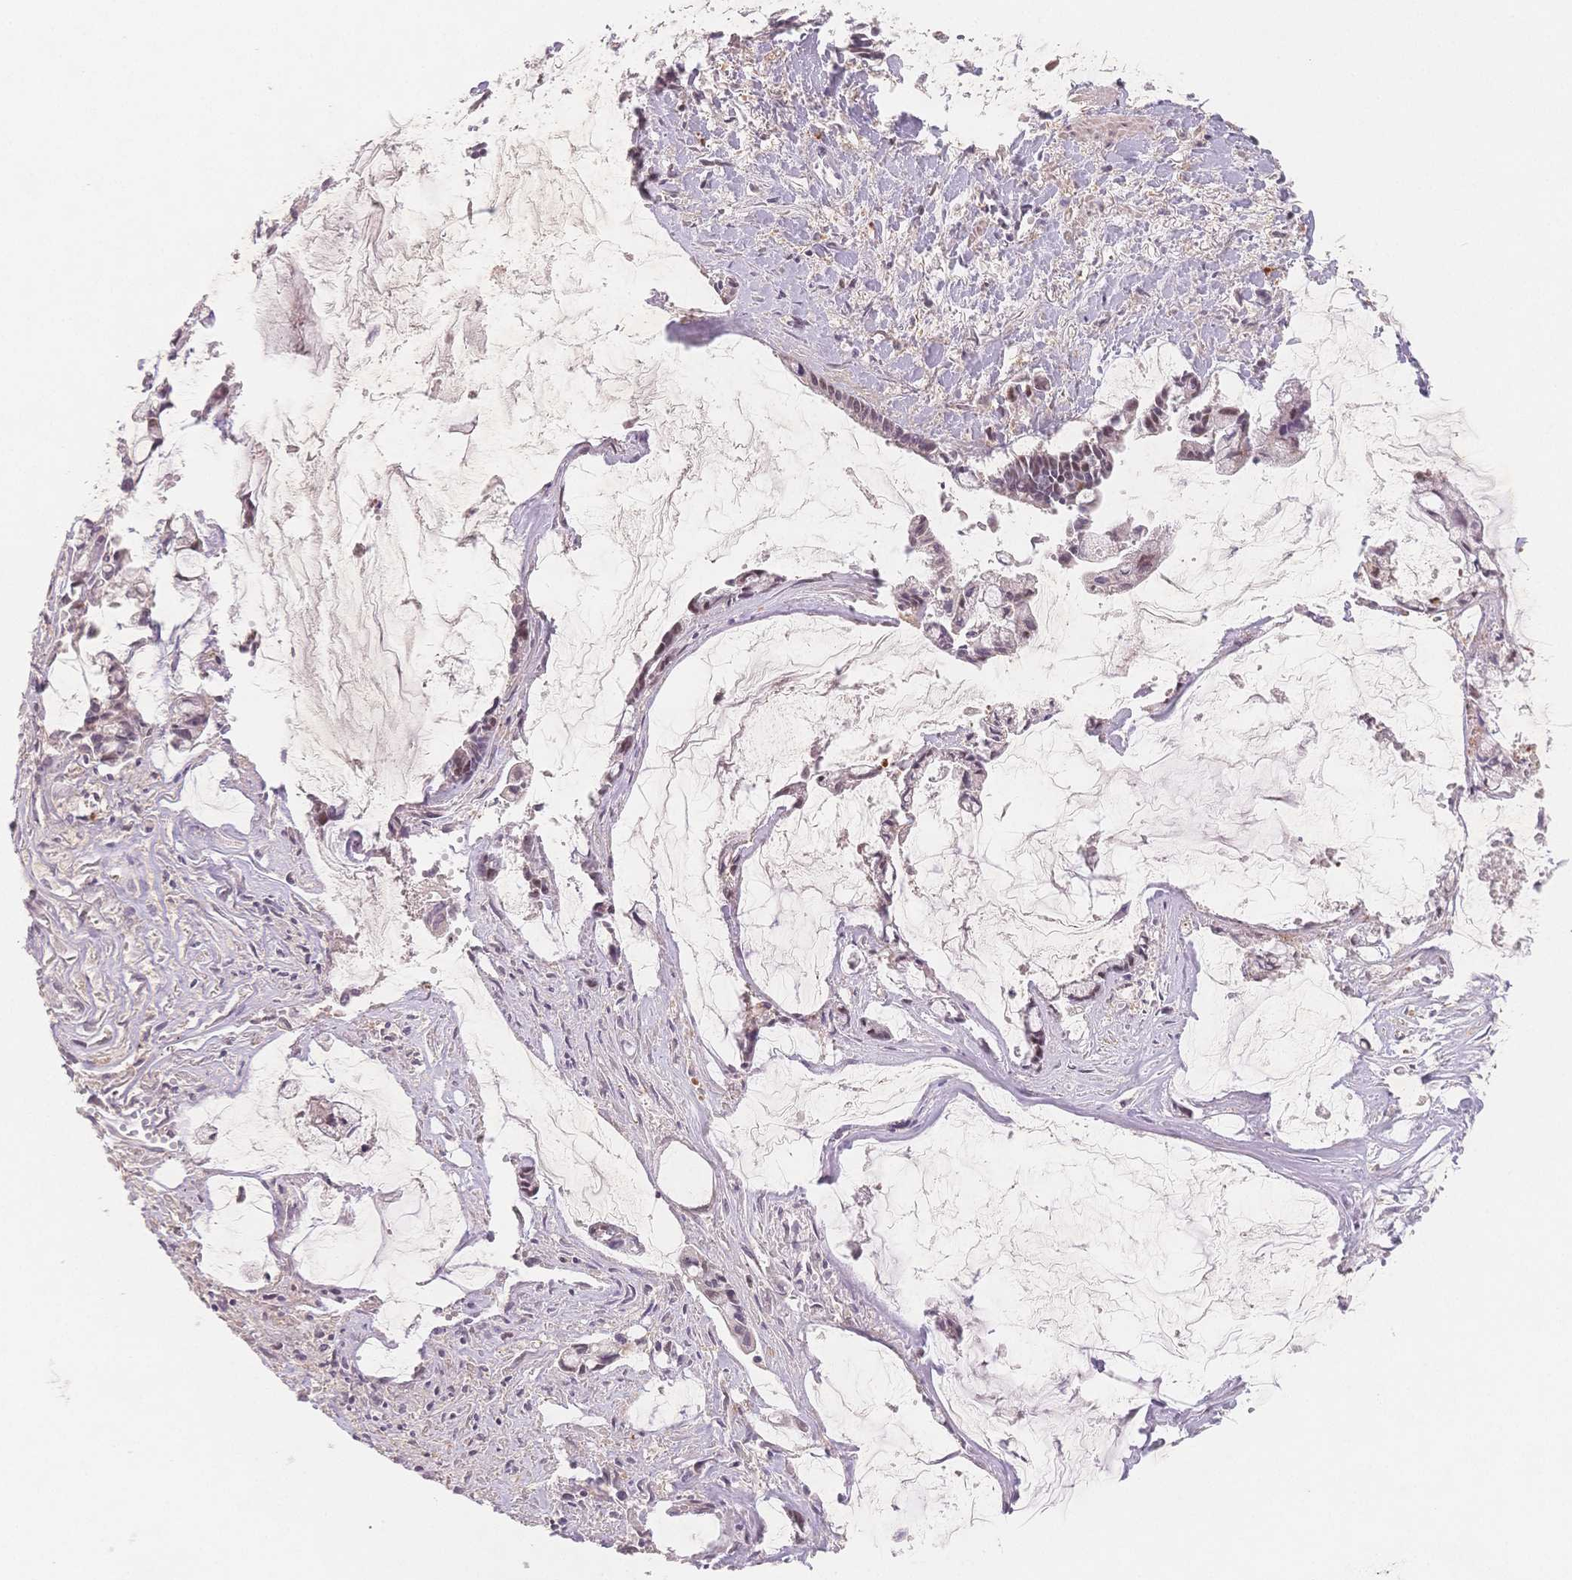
{"staining": {"intensity": "negative", "quantity": "none", "location": "none"}, "tissue": "ovarian cancer", "cell_type": "Tumor cells", "image_type": "cancer", "snomed": [{"axis": "morphology", "description": "Cystadenocarcinoma, mucinous, NOS"}, {"axis": "topography", "description": "Ovary"}], "caption": "DAB immunohistochemical staining of human mucinous cystadenocarcinoma (ovarian) shows no significant expression in tumor cells.", "gene": "C12orf75", "patient": {"sex": "female", "age": 90}}